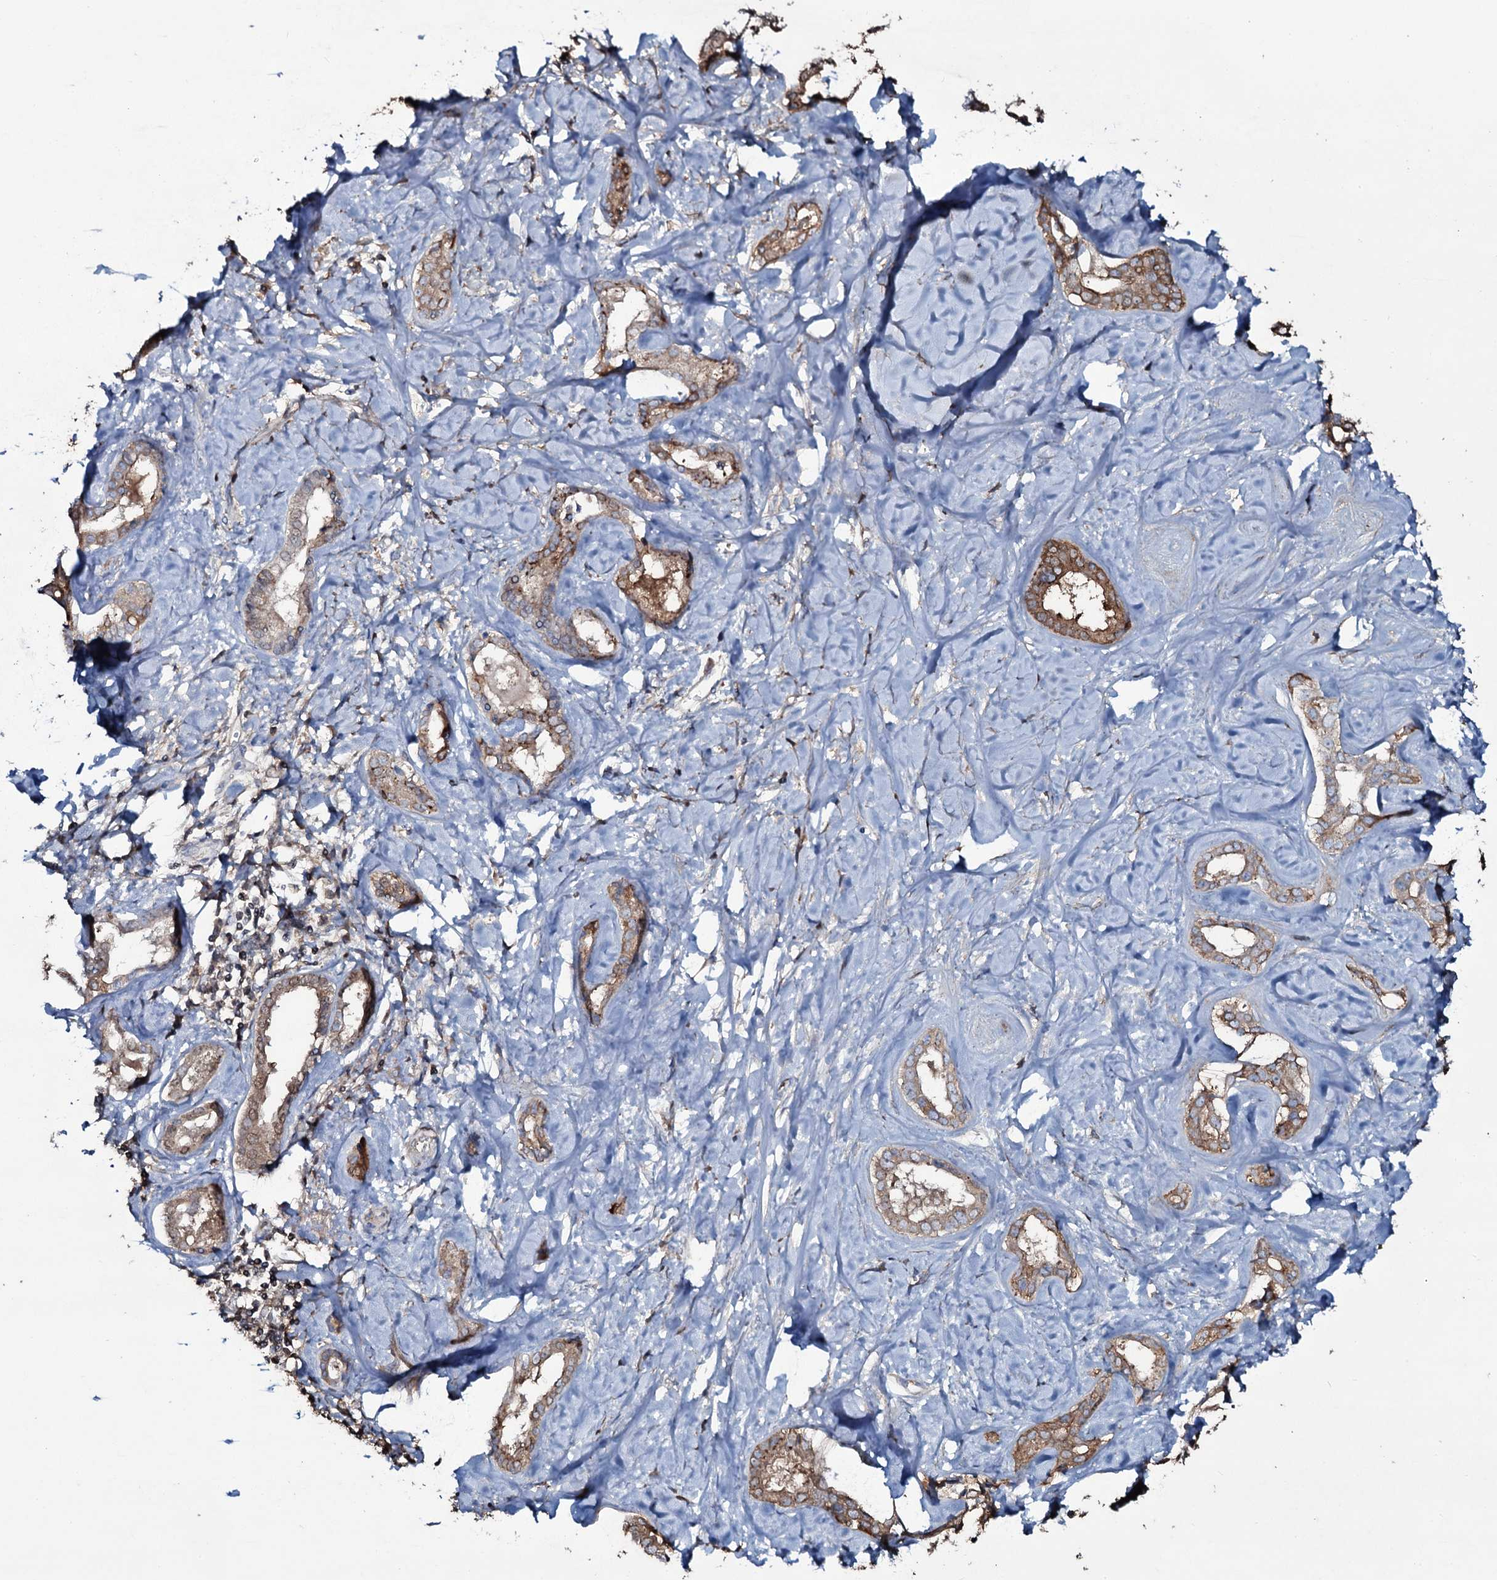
{"staining": {"intensity": "moderate", "quantity": ">75%", "location": "cytoplasmic/membranous"}, "tissue": "liver cancer", "cell_type": "Tumor cells", "image_type": "cancer", "snomed": [{"axis": "morphology", "description": "Cholangiocarcinoma"}, {"axis": "topography", "description": "Liver"}], "caption": "Moderate cytoplasmic/membranous protein staining is identified in about >75% of tumor cells in liver cholangiocarcinoma.", "gene": "EDN1", "patient": {"sex": "female", "age": 77}}